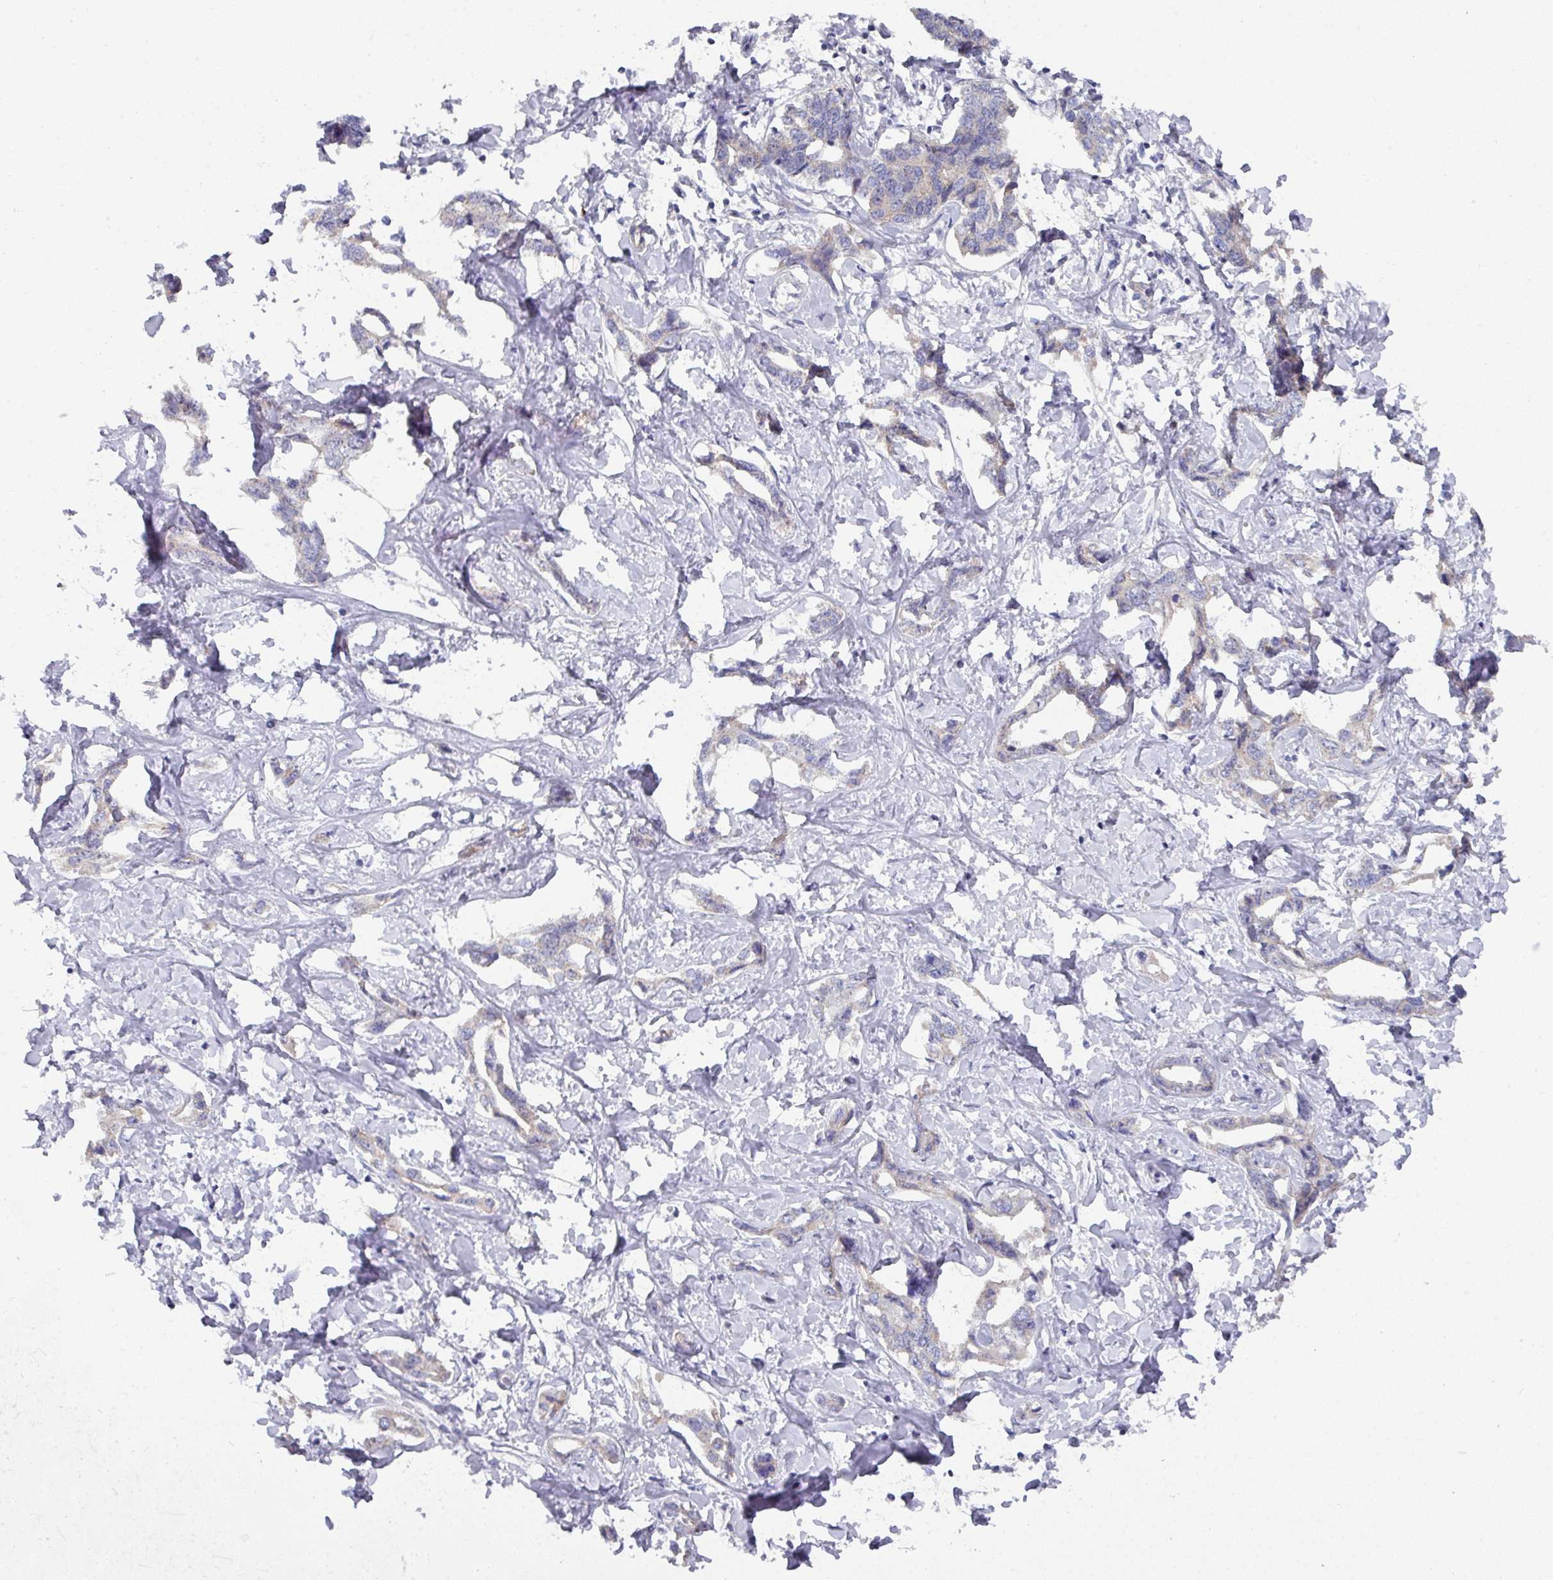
{"staining": {"intensity": "weak", "quantity": "<25%", "location": "cytoplasmic/membranous"}, "tissue": "liver cancer", "cell_type": "Tumor cells", "image_type": "cancer", "snomed": [{"axis": "morphology", "description": "Cholangiocarcinoma"}, {"axis": "topography", "description": "Liver"}], "caption": "Tumor cells show no significant expression in cholangiocarcinoma (liver). Nuclei are stained in blue.", "gene": "DCAF12L2", "patient": {"sex": "male", "age": 59}}